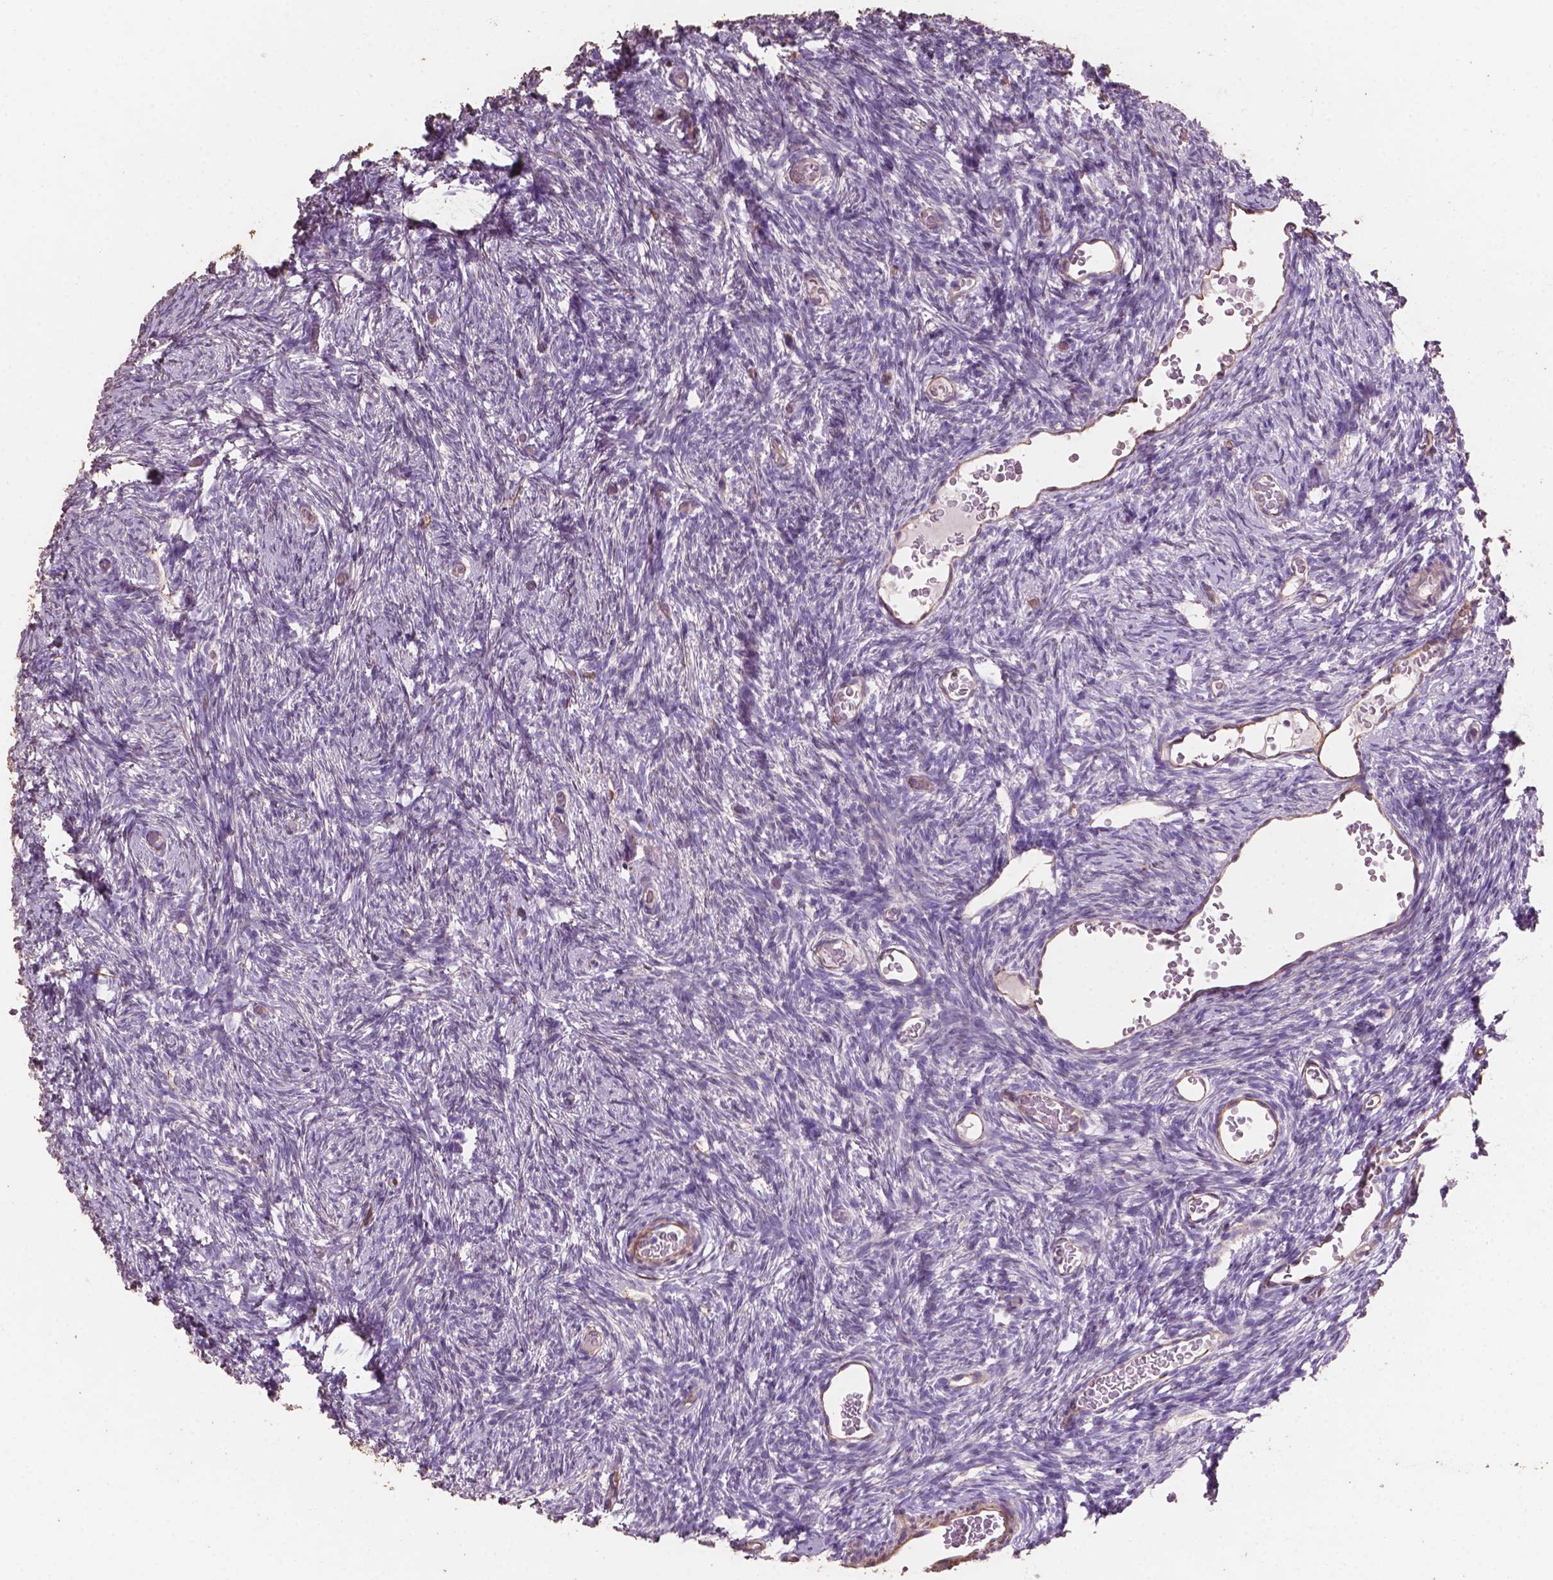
{"staining": {"intensity": "weak", "quantity": "25%-75%", "location": "cytoplasmic/membranous"}, "tissue": "ovary", "cell_type": "Follicle cells", "image_type": "normal", "snomed": [{"axis": "morphology", "description": "Normal tissue, NOS"}, {"axis": "topography", "description": "Ovary"}], "caption": "A low amount of weak cytoplasmic/membranous expression is seen in approximately 25%-75% of follicle cells in unremarkable ovary. (IHC, brightfield microscopy, high magnification).", "gene": "COMMD4", "patient": {"sex": "female", "age": 39}}